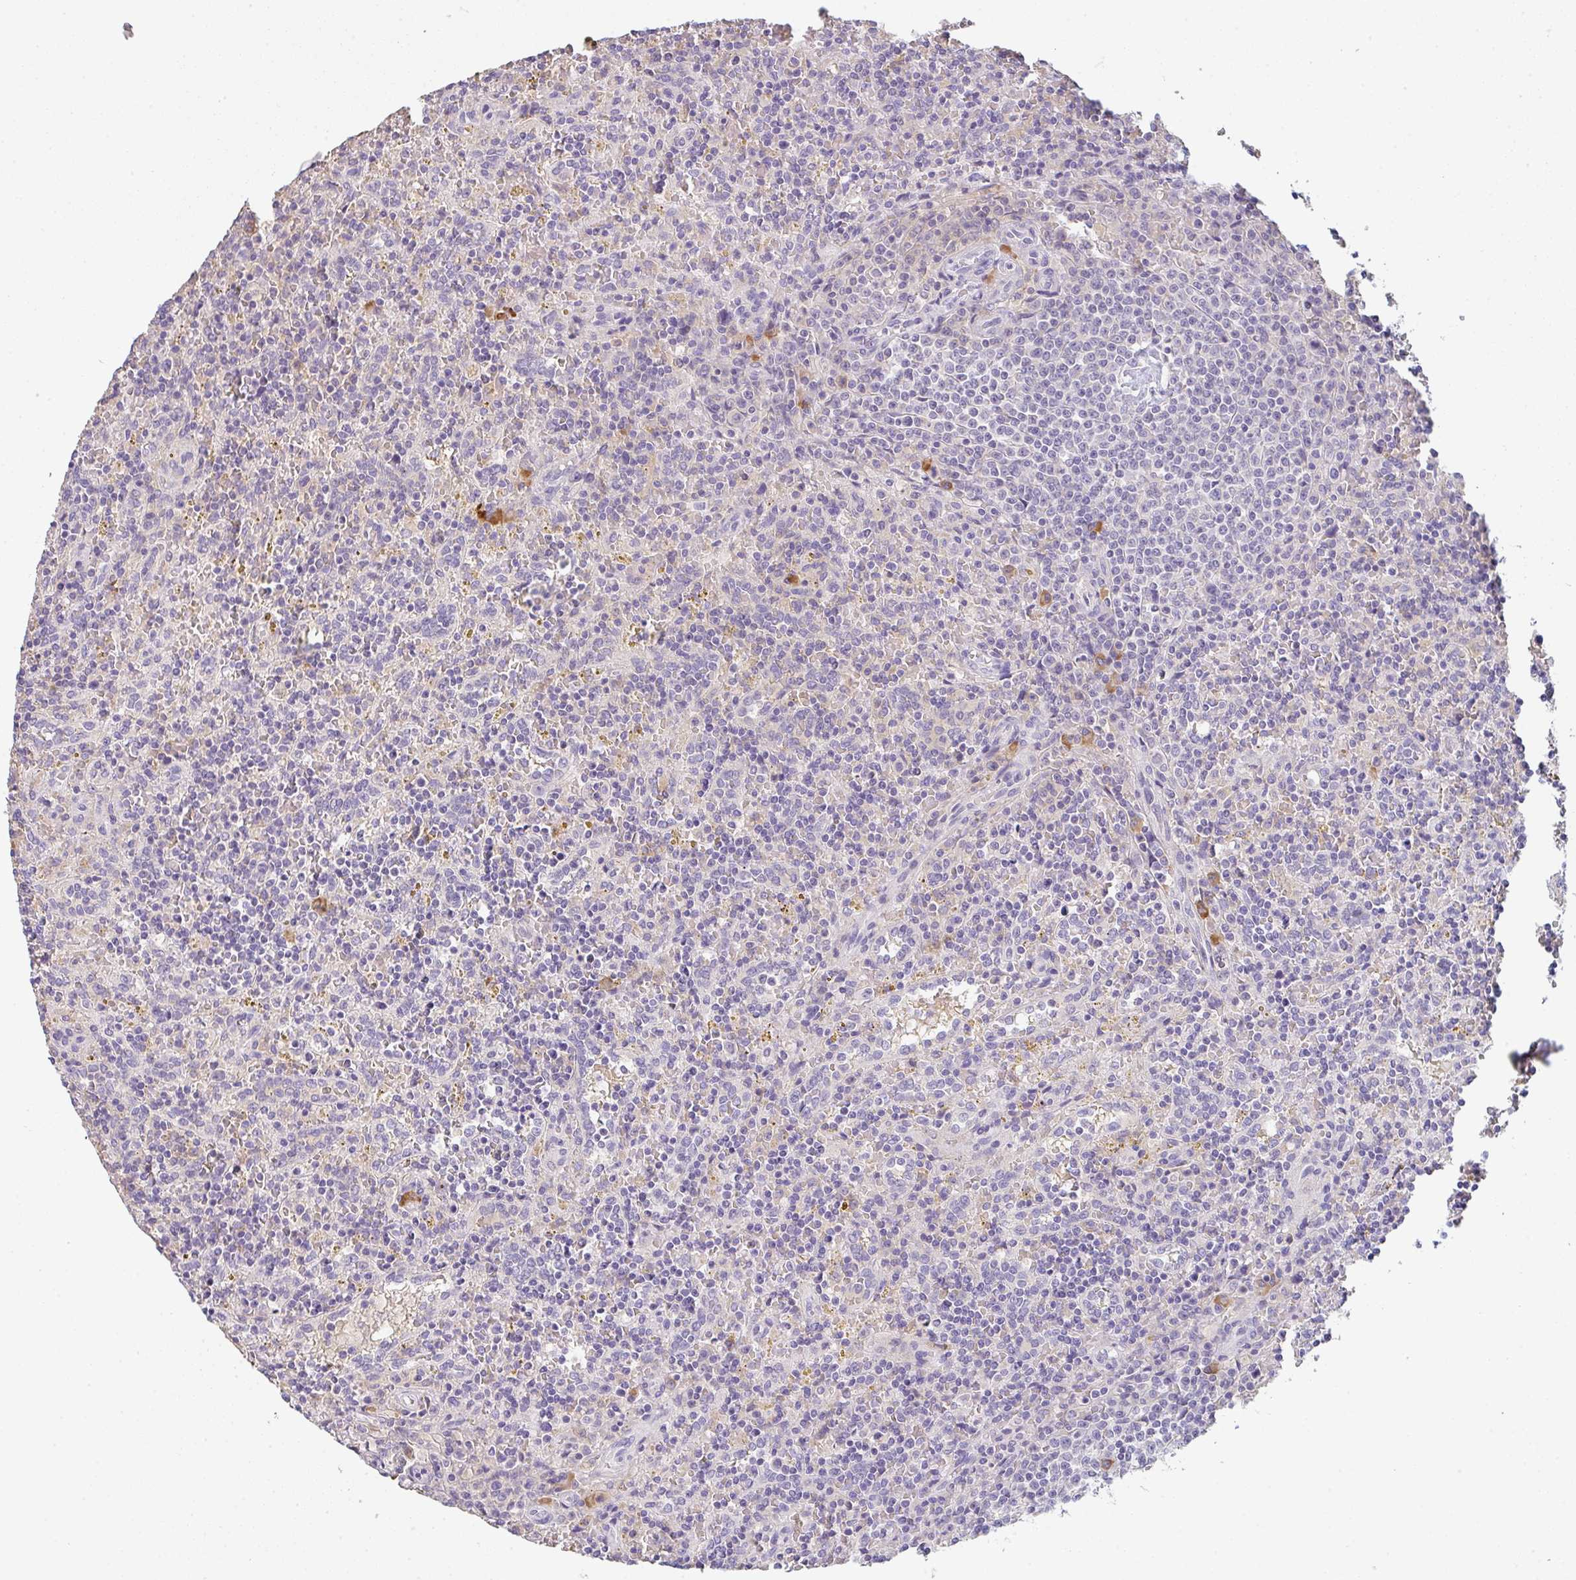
{"staining": {"intensity": "negative", "quantity": "none", "location": "none"}, "tissue": "lymphoma", "cell_type": "Tumor cells", "image_type": "cancer", "snomed": [{"axis": "morphology", "description": "Malignant lymphoma, non-Hodgkin's type, Low grade"}, {"axis": "topography", "description": "Spleen"}], "caption": "A histopathology image of low-grade malignant lymphoma, non-Hodgkin's type stained for a protein reveals no brown staining in tumor cells. (Brightfield microscopy of DAB immunohistochemistry at high magnification).", "gene": "ZNF215", "patient": {"sex": "male", "age": 67}}